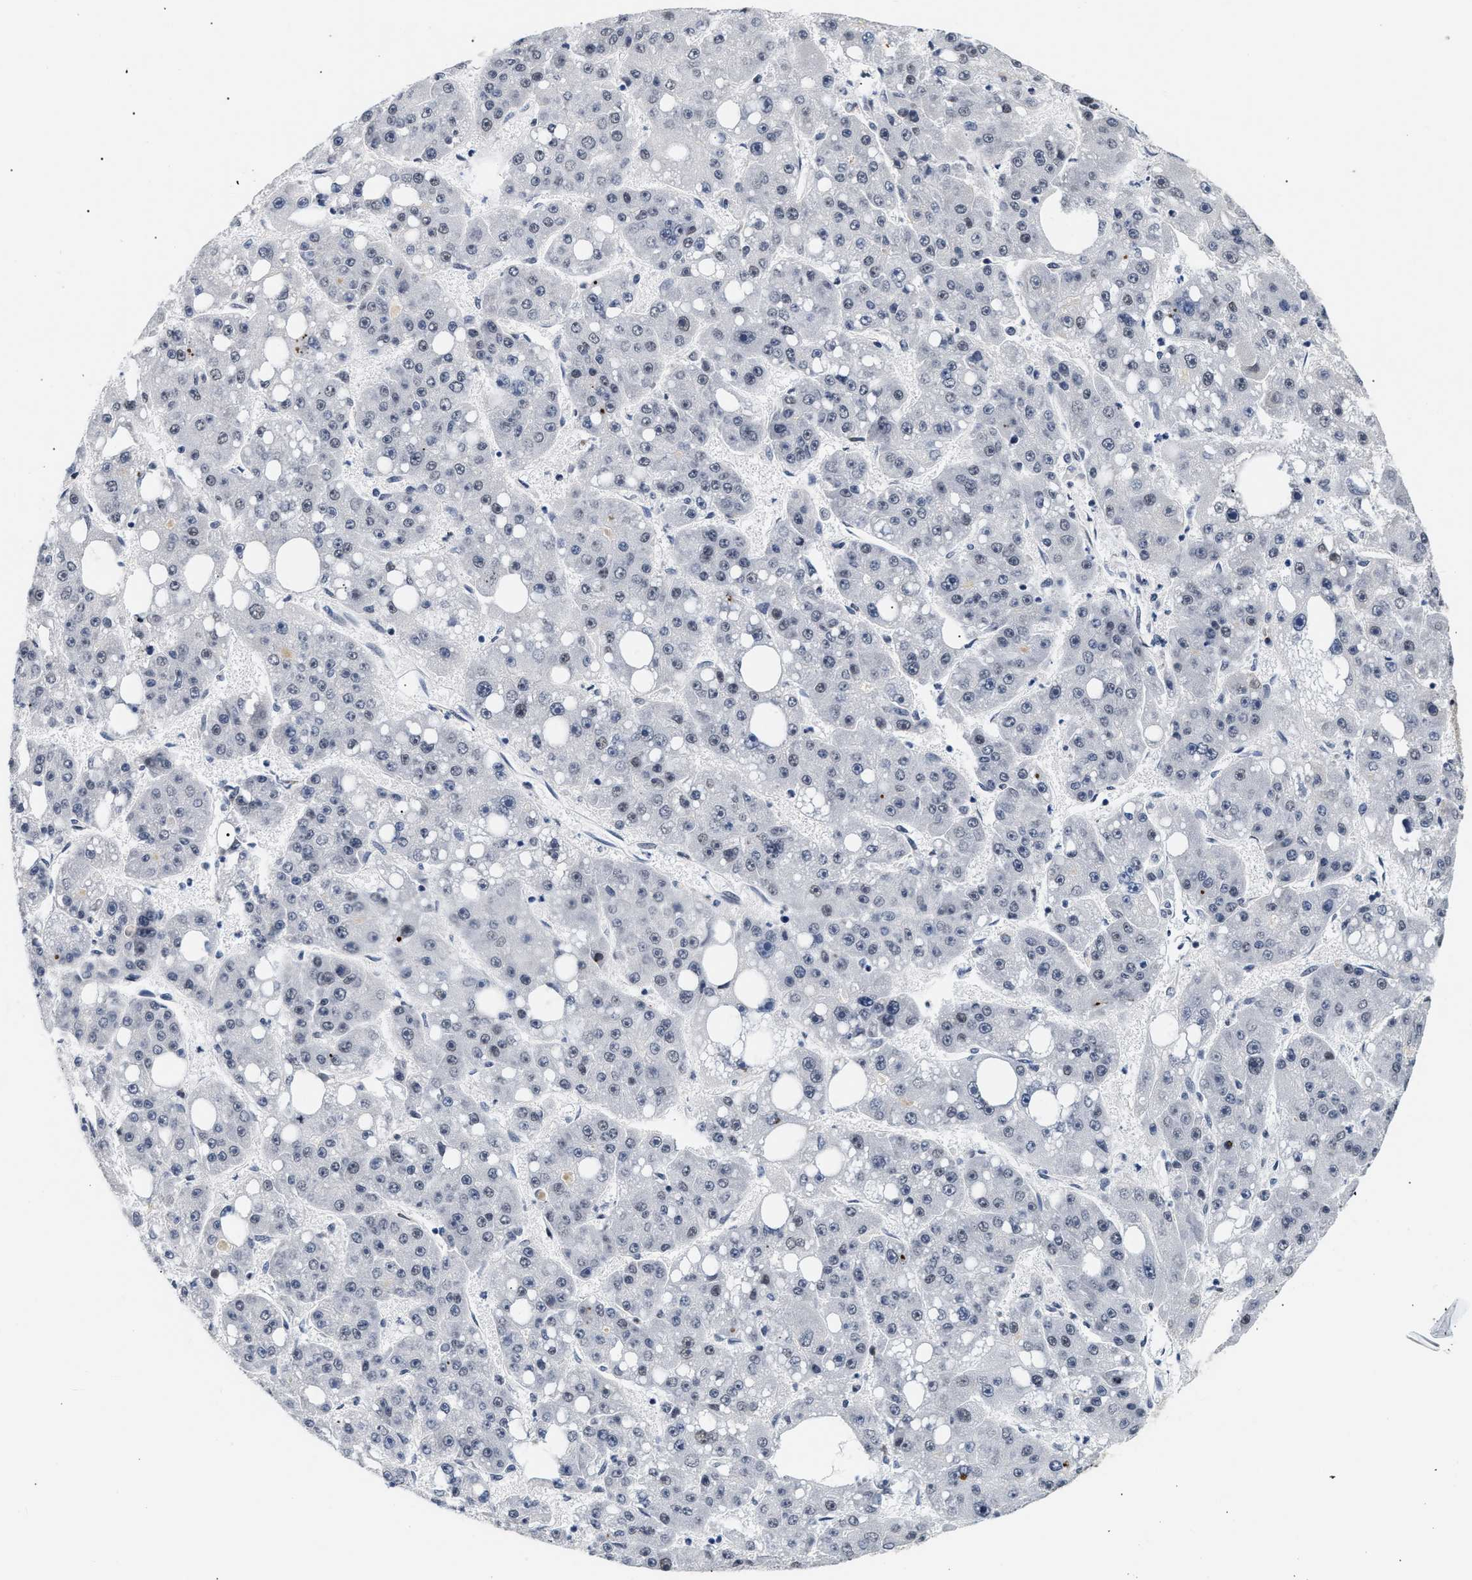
{"staining": {"intensity": "negative", "quantity": "none", "location": "none"}, "tissue": "liver cancer", "cell_type": "Tumor cells", "image_type": "cancer", "snomed": [{"axis": "morphology", "description": "Carcinoma, Hepatocellular, NOS"}, {"axis": "topography", "description": "Liver"}], "caption": "This is an IHC image of human liver hepatocellular carcinoma. There is no positivity in tumor cells.", "gene": "THOC1", "patient": {"sex": "female", "age": 61}}